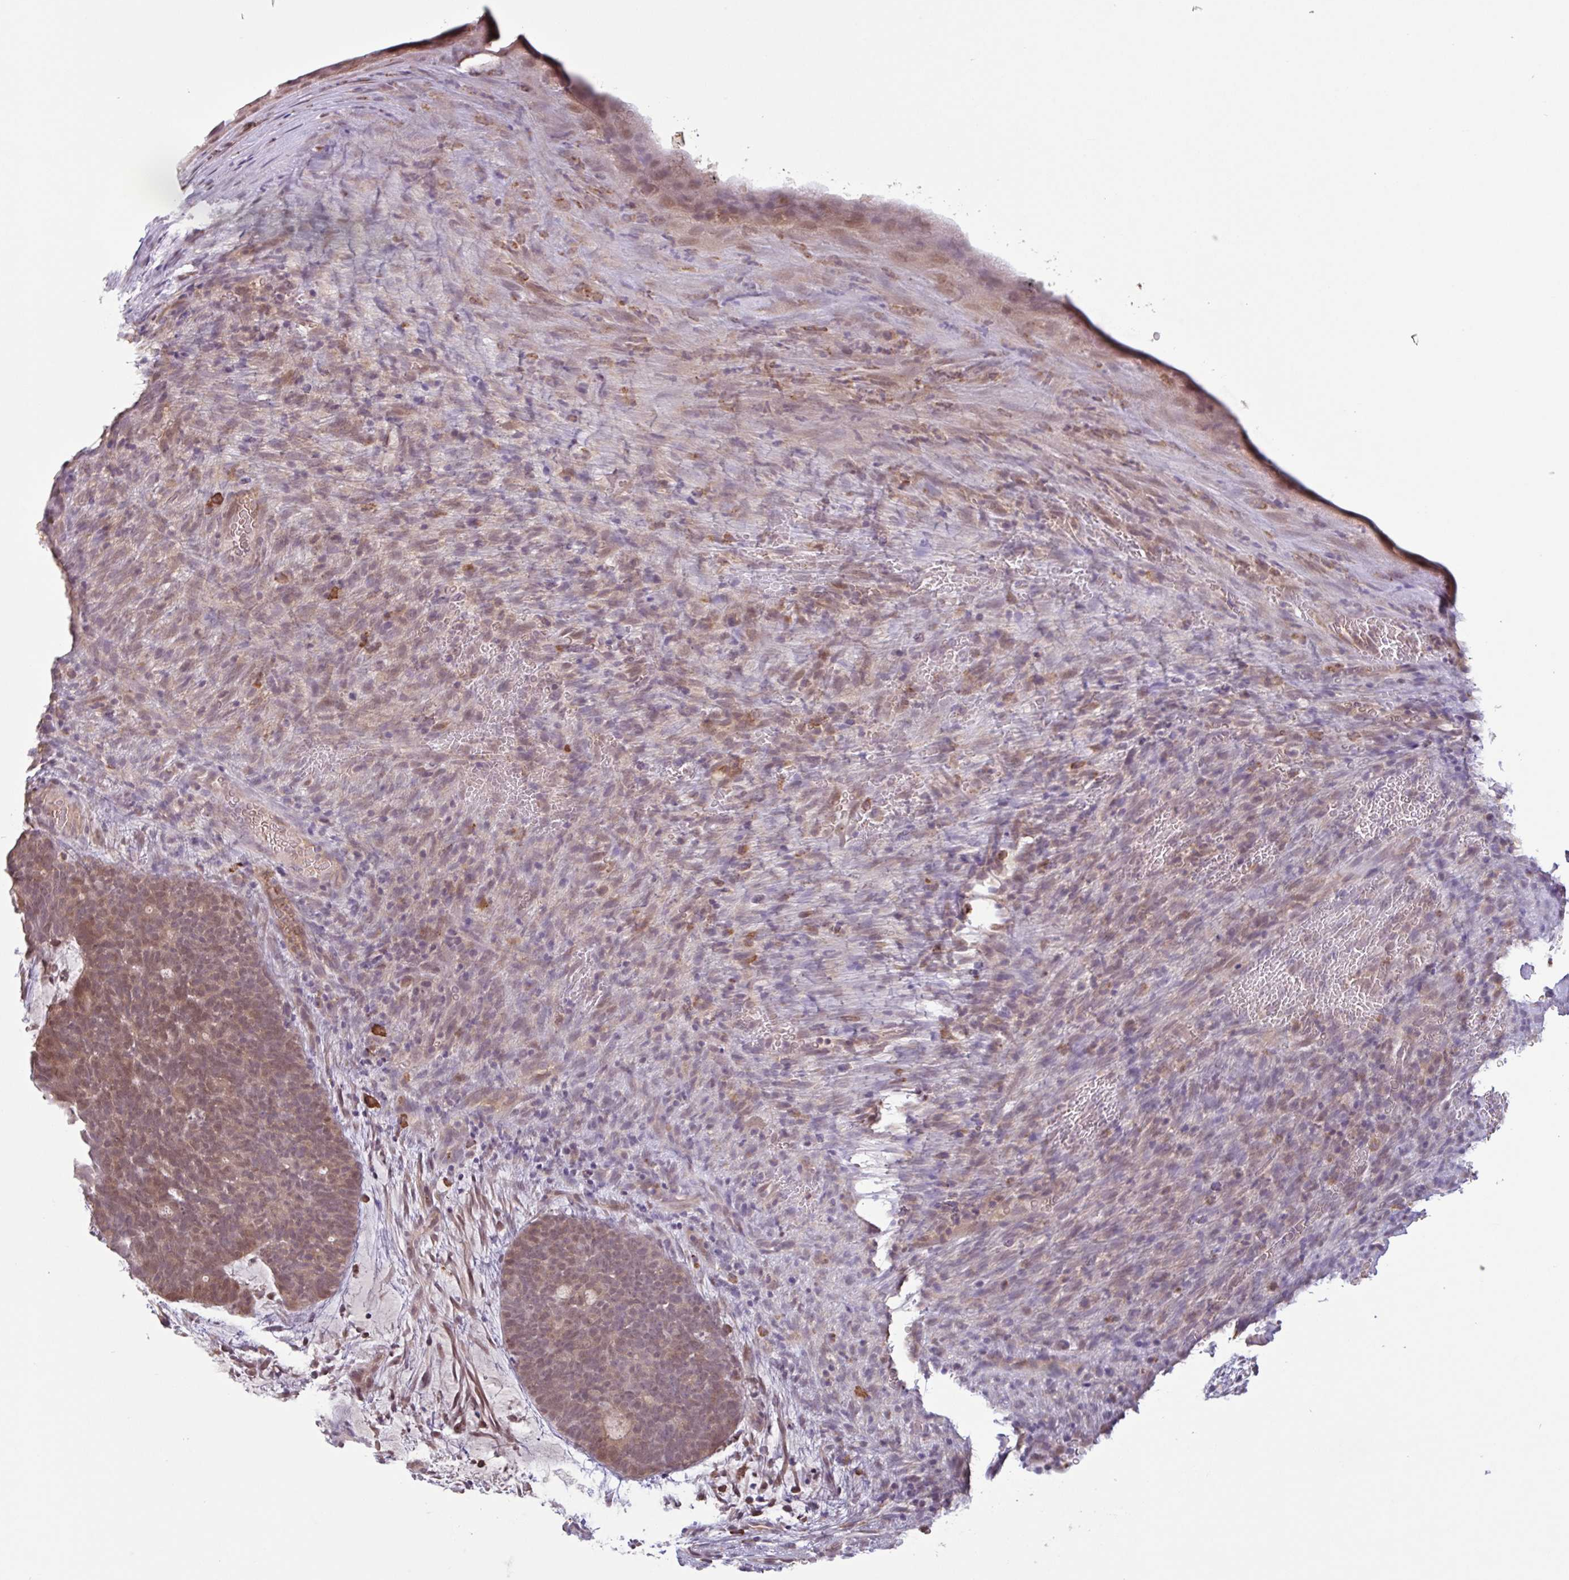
{"staining": {"intensity": "moderate", "quantity": "<25%", "location": "nuclear"}, "tissue": "head and neck cancer", "cell_type": "Tumor cells", "image_type": "cancer", "snomed": [{"axis": "morphology", "description": "Adenocarcinoma, NOS"}, {"axis": "topography", "description": "Head-Neck"}], "caption": "Immunohistochemical staining of adenocarcinoma (head and neck) displays moderate nuclear protein expression in approximately <25% of tumor cells.", "gene": "TAF1D", "patient": {"sex": "female", "age": 81}}